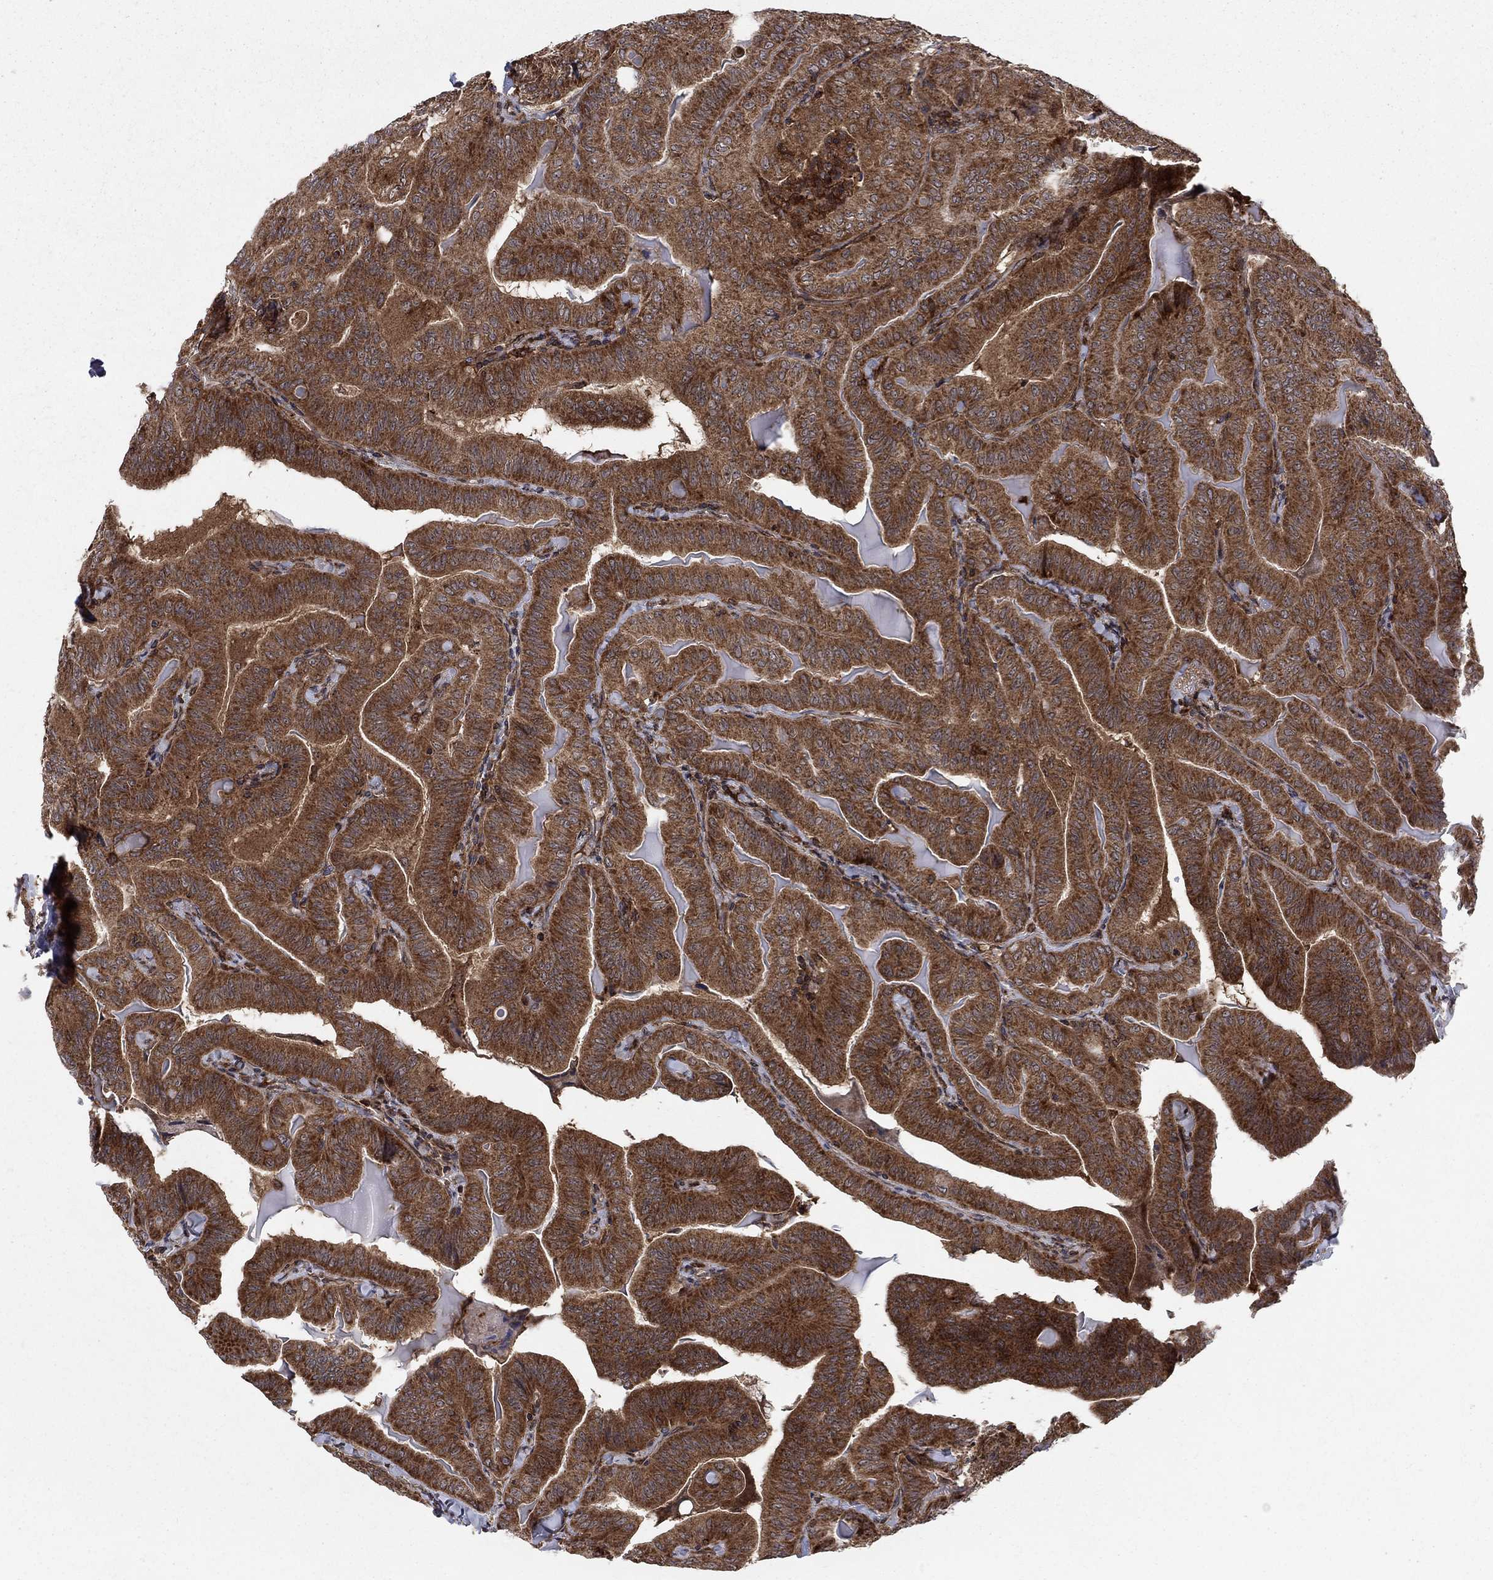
{"staining": {"intensity": "strong", "quantity": ">75%", "location": "cytoplasmic/membranous"}, "tissue": "thyroid cancer", "cell_type": "Tumor cells", "image_type": "cancer", "snomed": [{"axis": "morphology", "description": "Papillary adenocarcinoma, NOS"}, {"axis": "topography", "description": "Thyroid gland"}], "caption": "An immunohistochemistry micrograph of neoplastic tissue is shown. Protein staining in brown highlights strong cytoplasmic/membranous positivity in thyroid papillary adenocarcinoma within tumor cells. (DAB IHC, brown staining for protein, blue staining for nuclei).", "gene": "IFI35", "patient": {"sex": "female", "age": 68}}